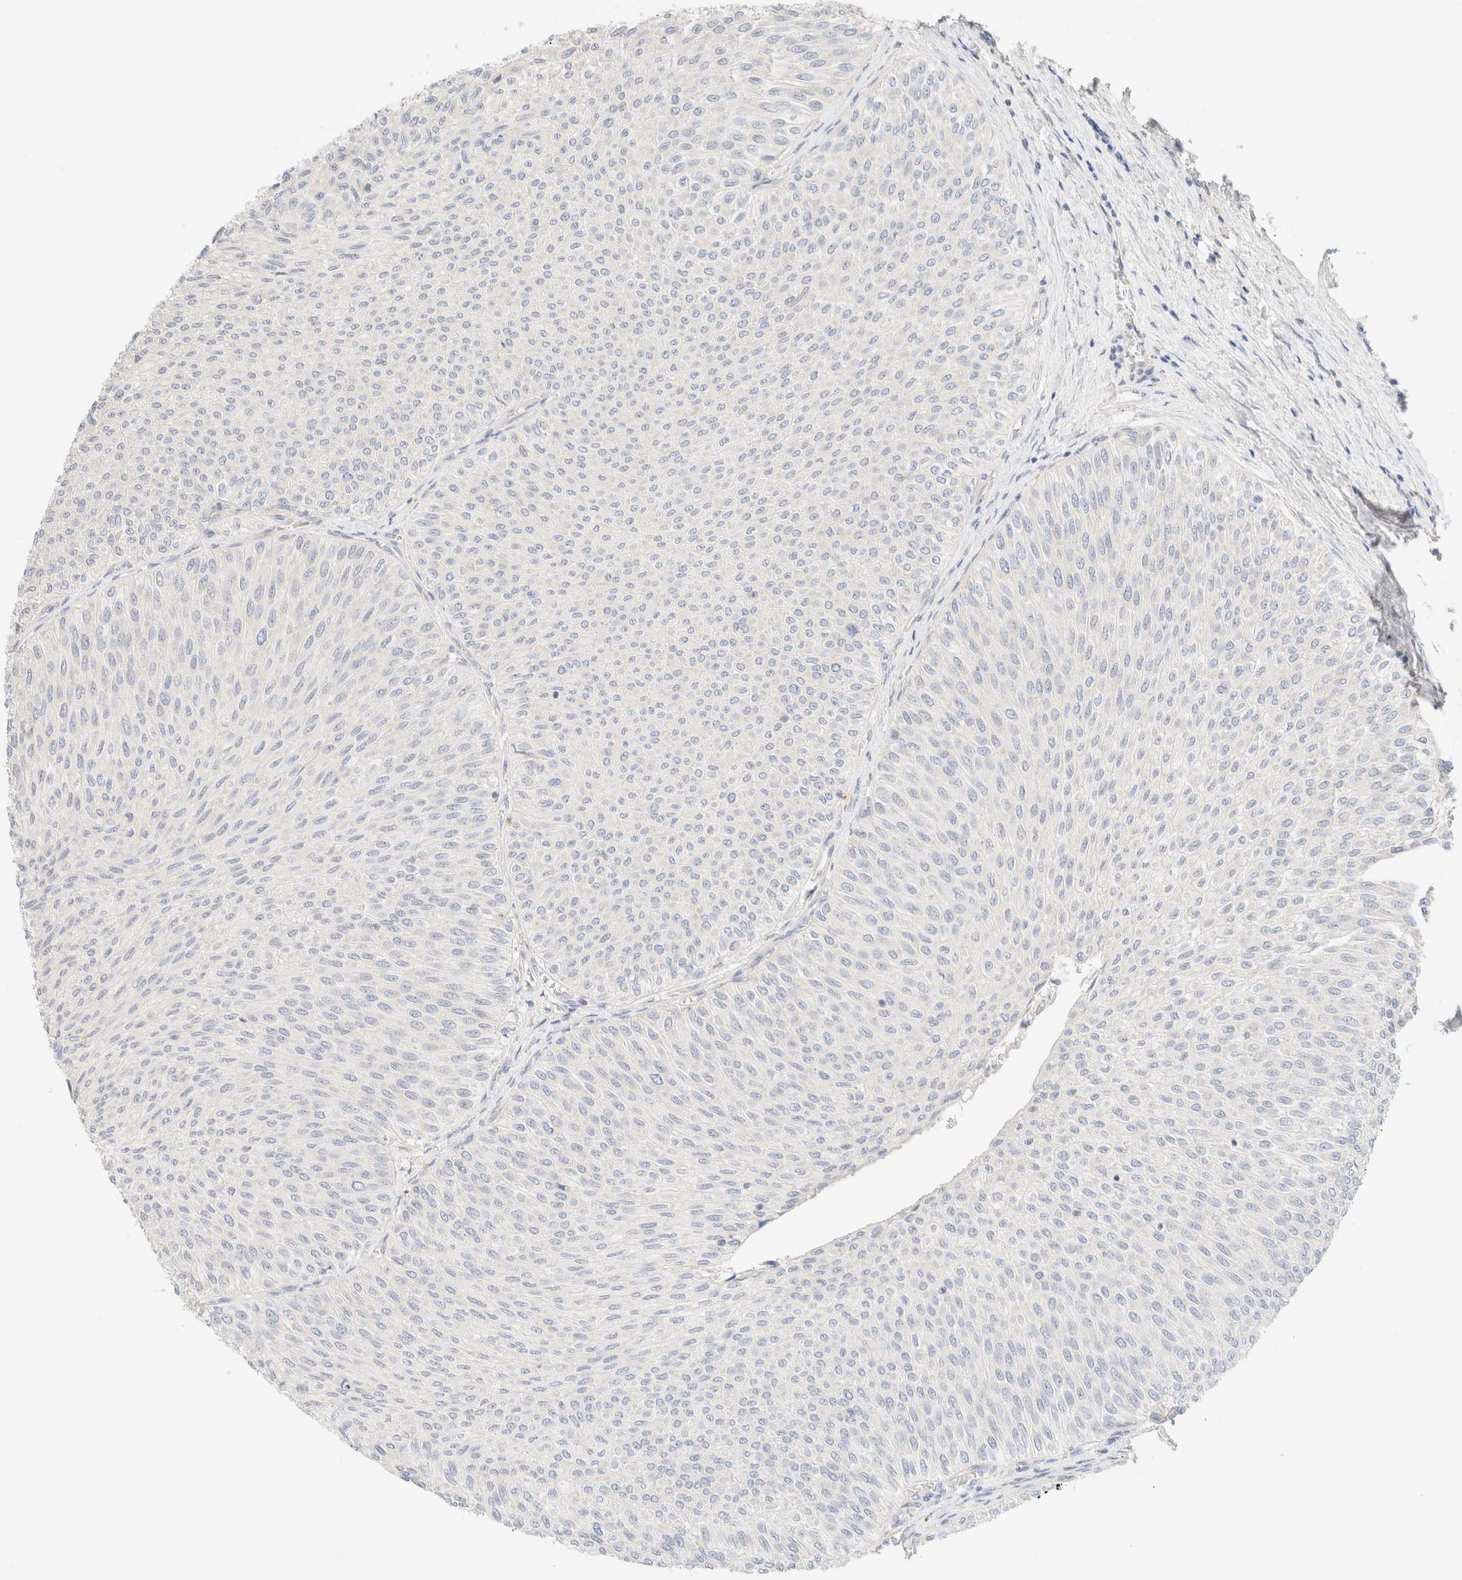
{"staining": {"intensity": "negative", "quantity": "none", "location": "none"}, "tissue": "urothelial cancer", "cell_type": "Tumor cells", "image_type": "cancer", "snomed": [{"axis": "morphology", "description": "Urothelial carcinoma, Low grade"}, {"axis": "topography", "description": "Urinary bladder"}], "caption": "Immunohistochemistry (IHC) histopathology image of human urothelial carcinoma (low-grade) stained for a protein (brown), which shows no staining in tumor cells.", "gene": "SARM1", "patient": {"sex": "male", "age": 78}}